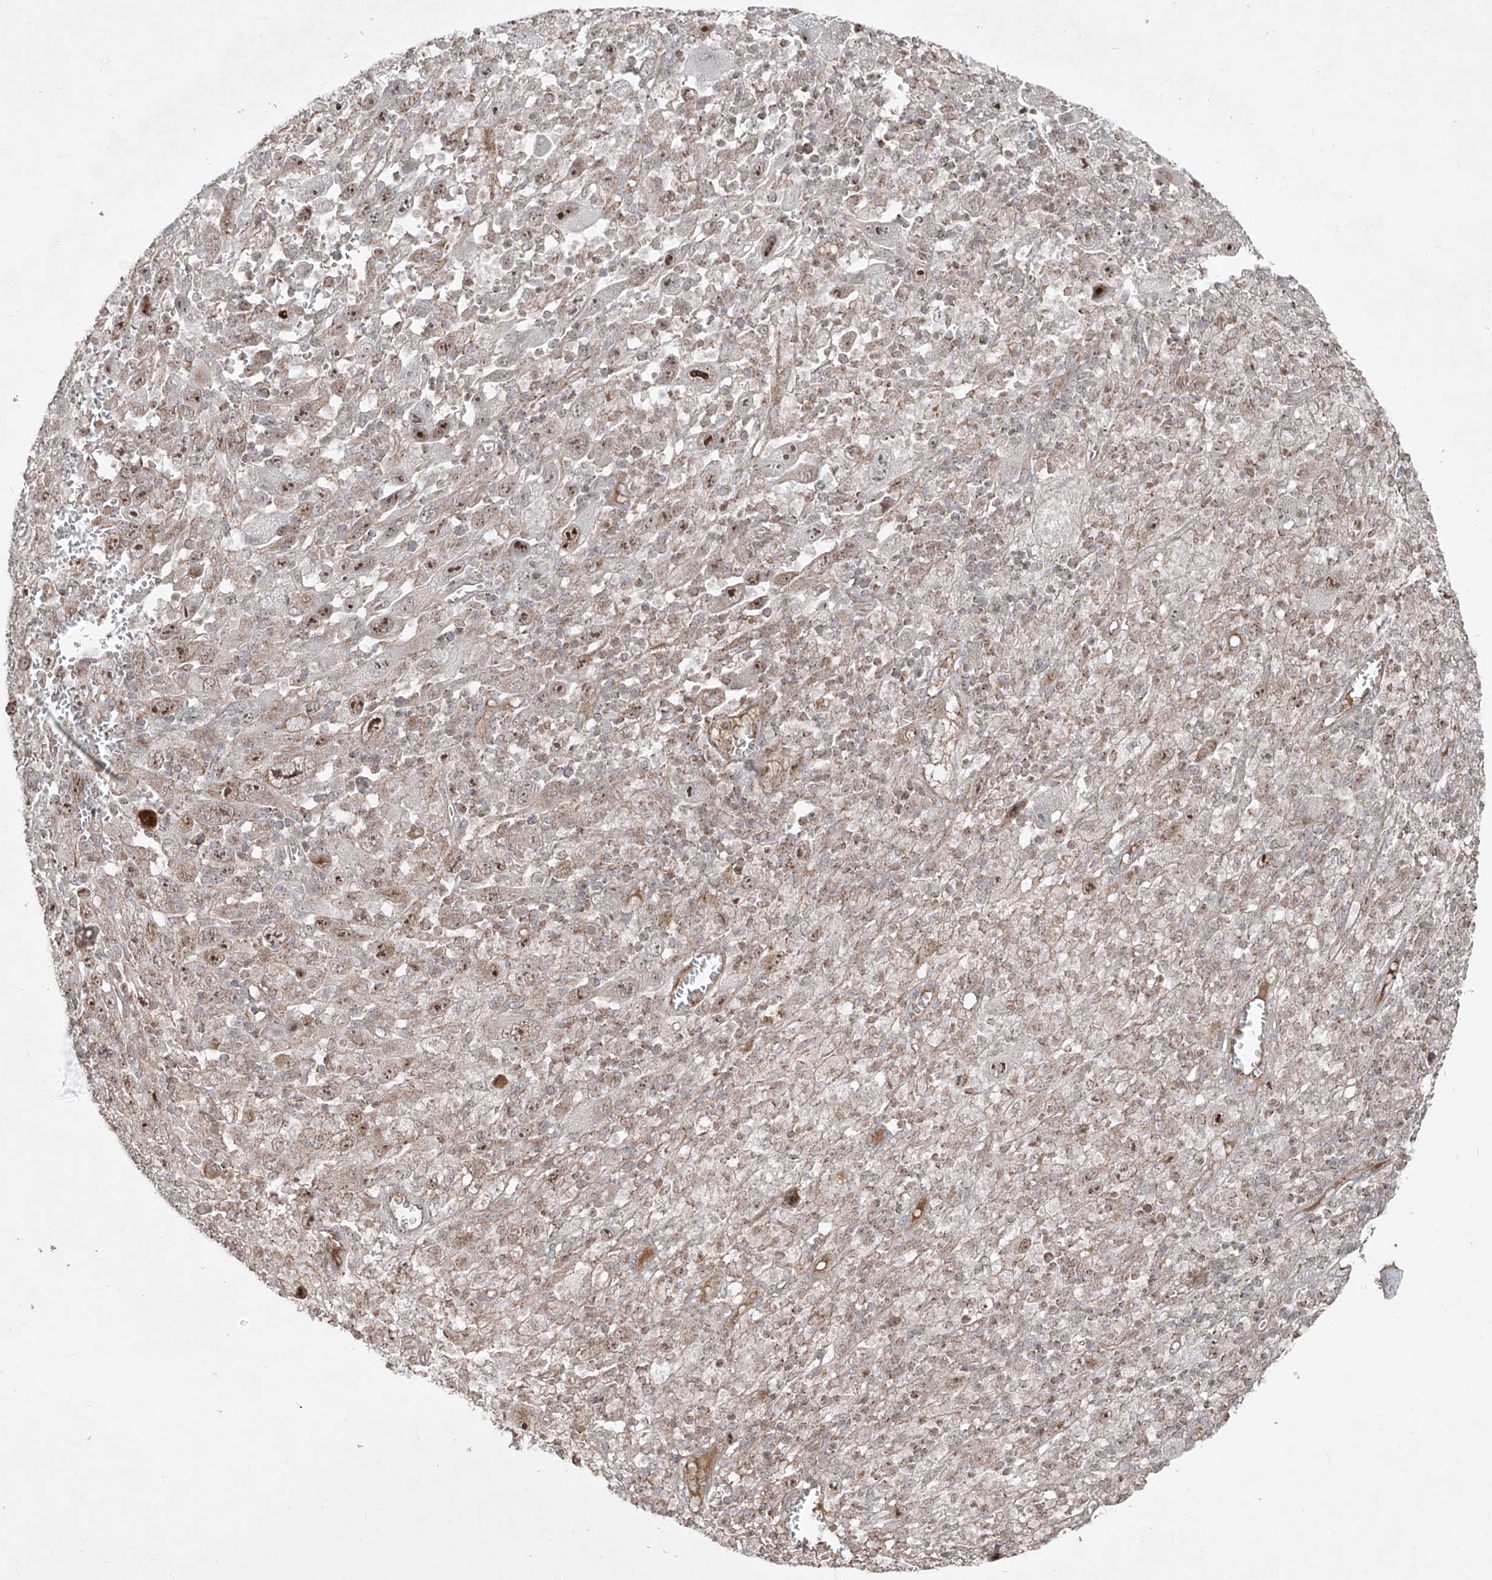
{"staining": {"intensity": "weak", "quantity": ">75%", "location": "nuclear"}, "tissue": "melanoma", "cell_type": "Tumor cells", "image_type": "cancer", "snomed": [{"axis": "morphology", "description": "Malignant melanoma, Metastatic site"}, {"axis": "topography", "description": "Skin"}], "caption": "Melanoma tissue demonstrates weak nuclear expression in approximately >75% of tumor cells Immunohistochemistry stains the protein of interest in brown and the nuclei are stained blue.", "gene": "NDUFB3", "patient": {"sex": "female", "age": 56}}